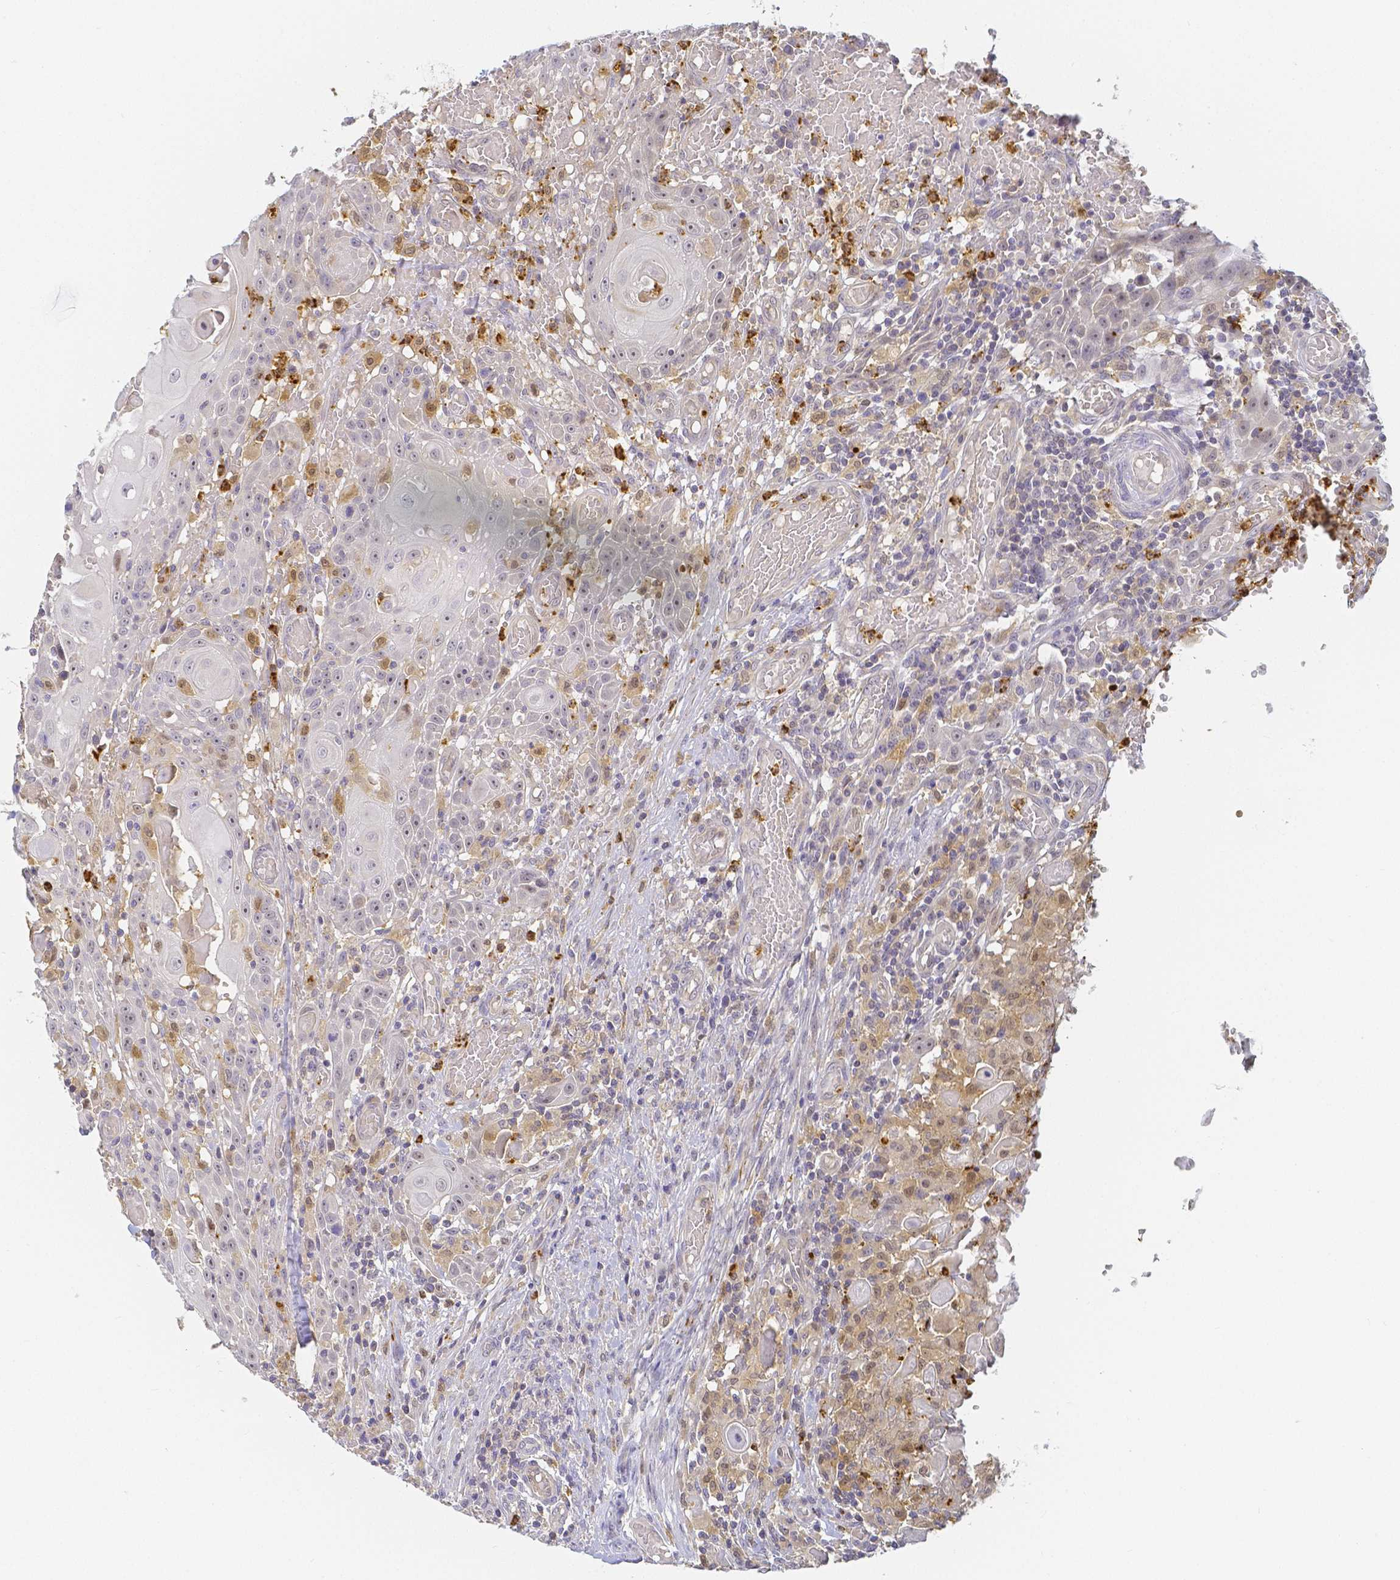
{"staining": {"intensity": "negative", "quantity": "none", "location": "none"}, "tissue": "head and neck cancer", "cell_type": "Tumor cells", "image_type": "cancer", "snomed": [{"axis": "morphology", "description": "Normal tissue, NOS"}, {"axis": "morphology", "description": "Squamous cell carcinoma, NOS"}, {"axis": "topography", "description": "Oral tissue"}, {"axis": "topography", "description": "Head-Neck"}], "caption": "Histopathology image shows no significant protein expression in tumor cells of head and neck cancer (squamous cell carcinoma). (DAB (3,3'-diaminobenzidine) immunohistochemistry (IHC) with hematoxylin counter stain).", "gene": "KCNH1", "patient": {"sex": "female", "age": 55}}